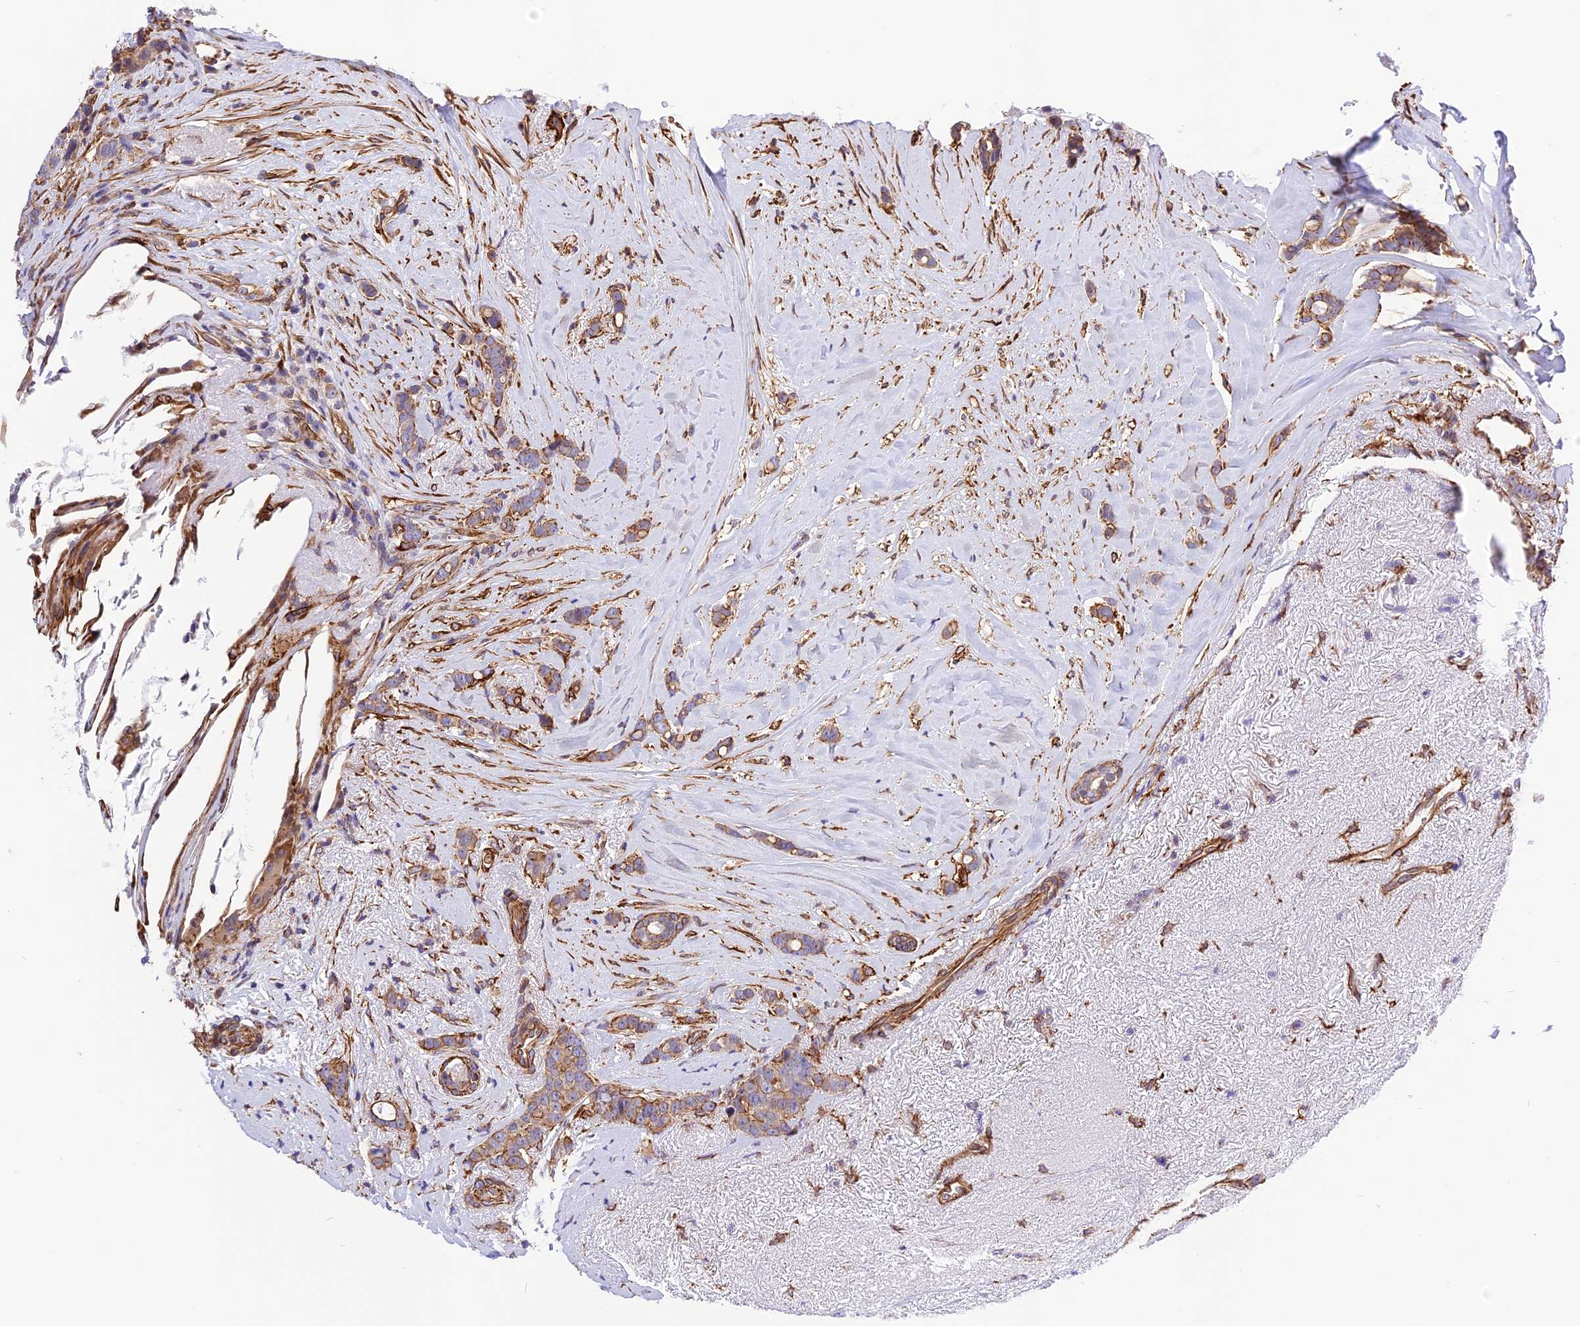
{"staining": {"intensity": "moderate", "quantity": "25%-75%", "location": "cytoplasmic/membranous"}, "tissue": "breast cancer", "cell_type": "Tumor cells", "image_type": "cancer", "snomed": [{"axis": "morphology", "description": "Lobular carcinoma"}, {"axis": "topography", "description": "Breast"}], "caption": "About 25%-75% of tumor cells in breast lobular carcinoma exhibit moderate cytoplasmic/membranous protein expression as visualized by brown immunohistochemical staining.", "gene": "R3HDM4", "patient": {"sex": "female", "age": 51}}